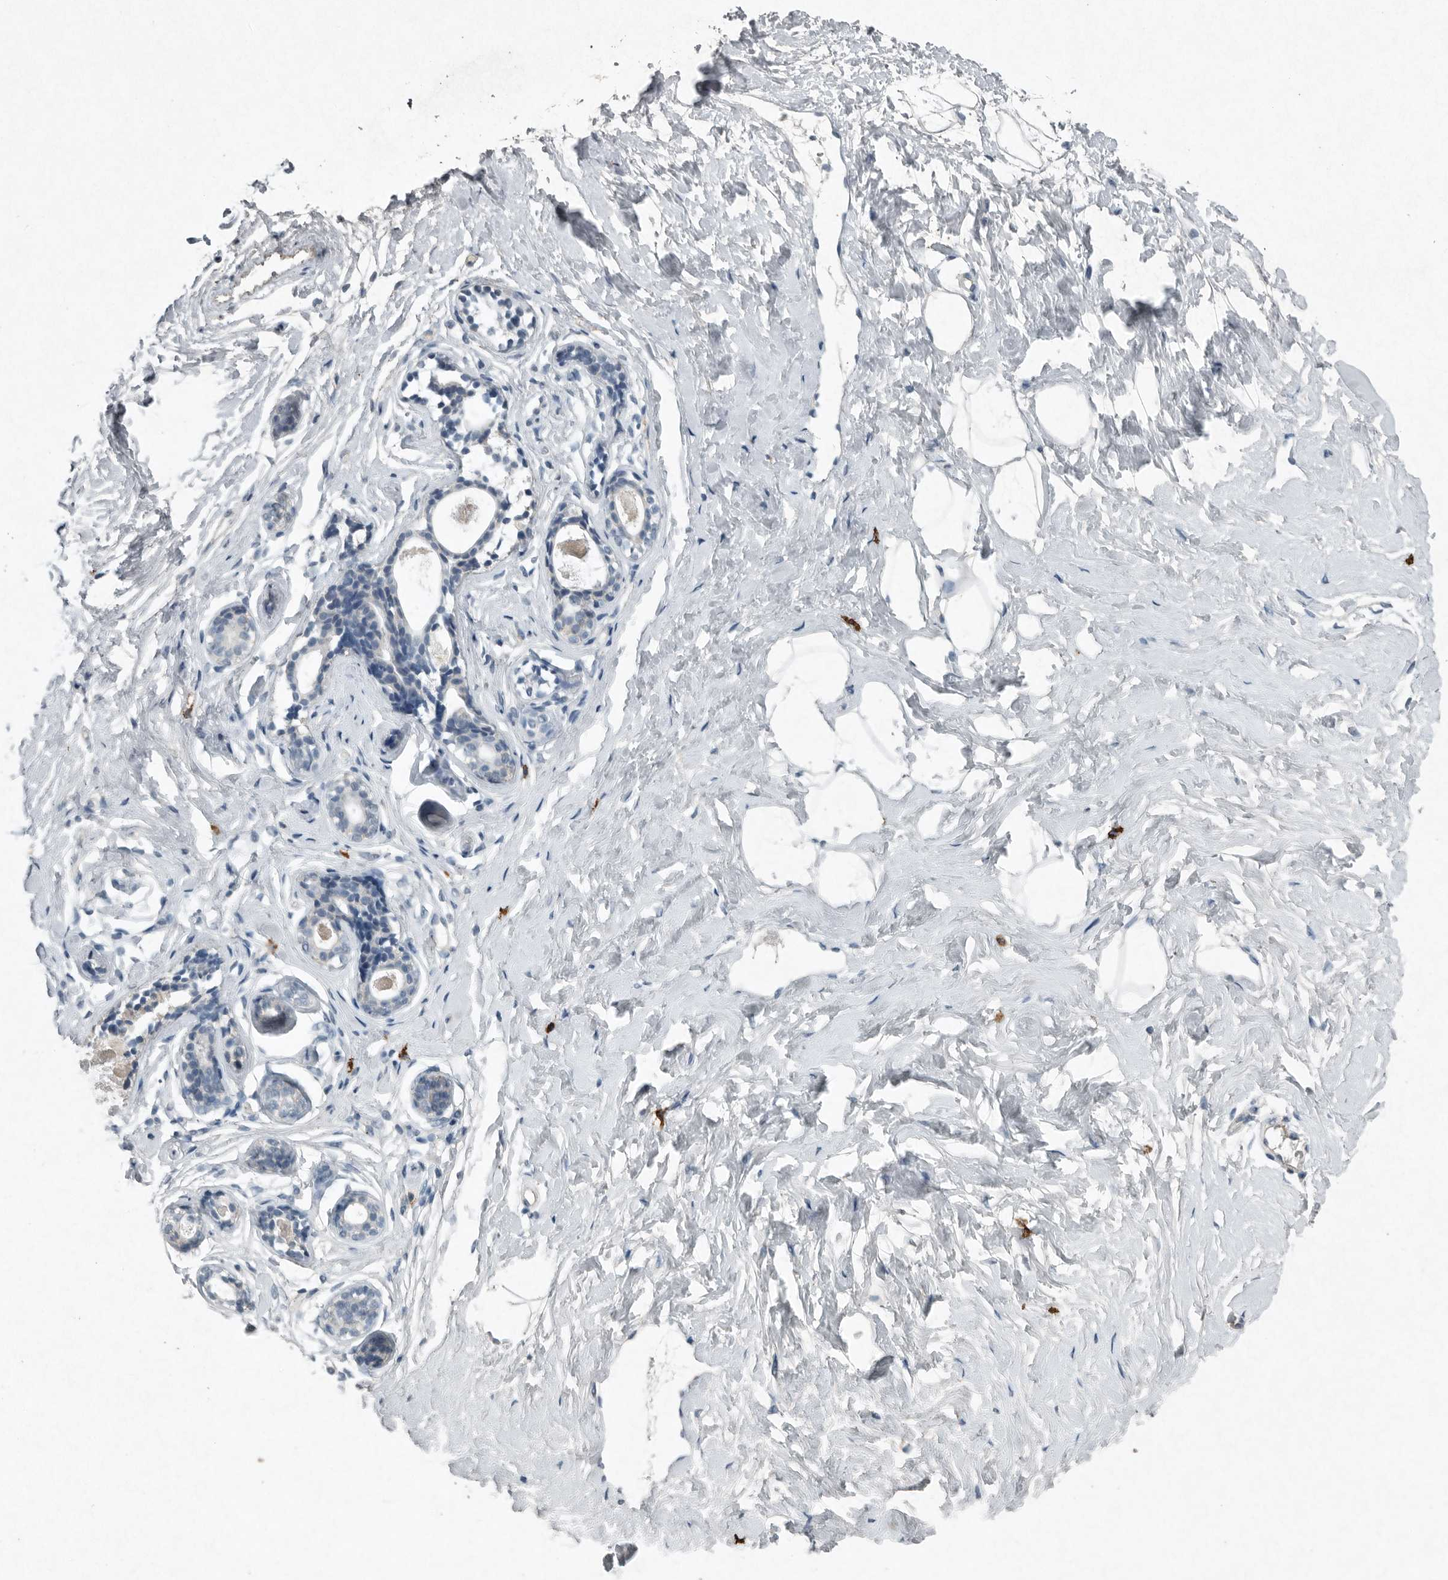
{"staining": {"intensity": "negative", "quantity": "none", "location": "none"}, "tissue": "breast", "cell_type": "Adipocytes", "image_type": "normal", "snomed": [{"axis": "morphology", "description": "Normal tissue, NOS"}, {"axis": "morphology", "description": "Adenoma, NOS"}, {"axis": "topography", "description": "Breast"}], "caption": "Immunohistochemical staining of benign human breast shows no significant staining in adipocytes.", "gene": "IL20", "patient": {"sex": "female", "age": 23}}